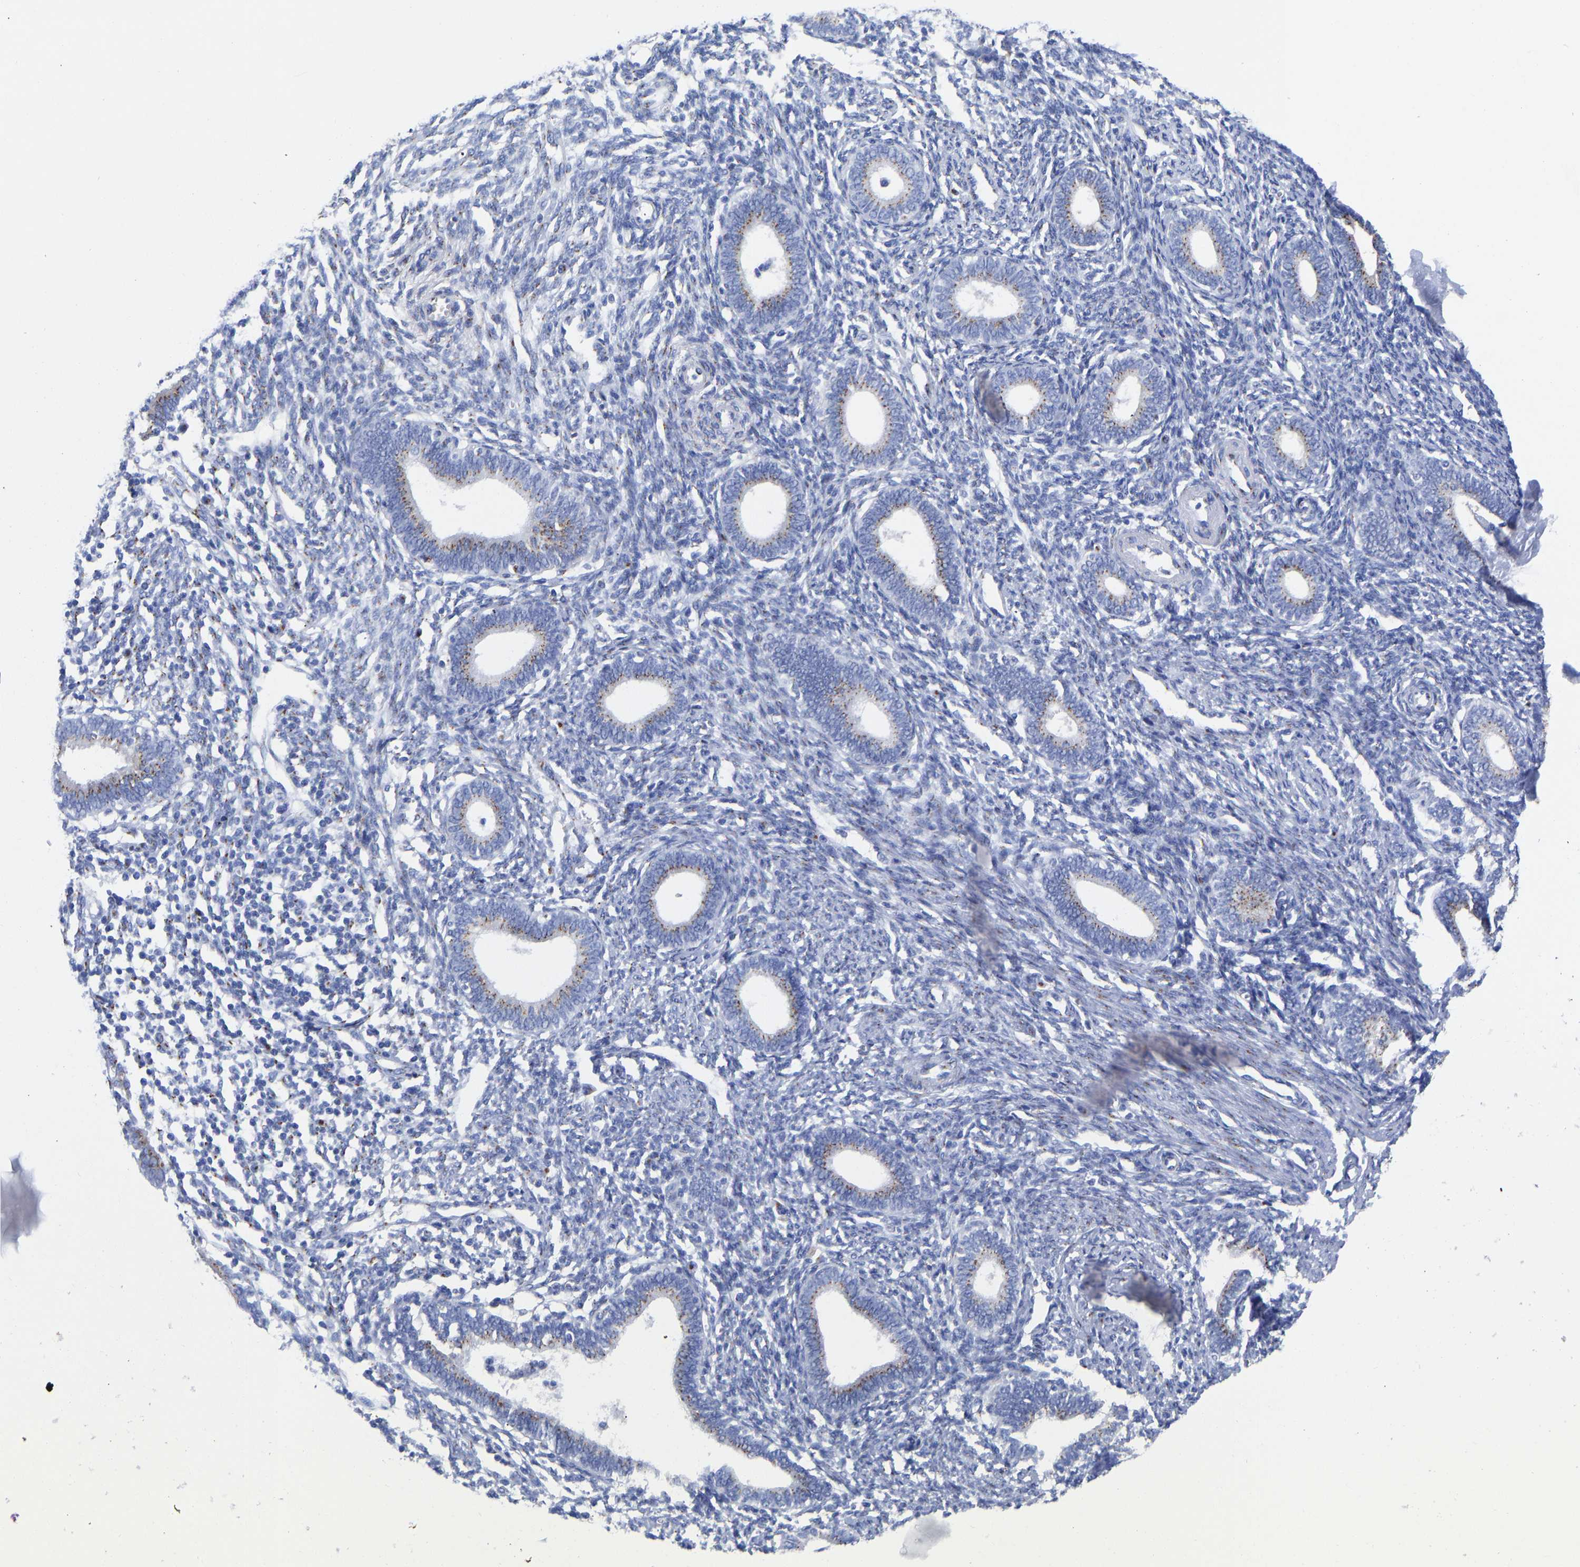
{"staining": {"intensity": "negative", "quantity": "none", "location": "none"}, "tissue": "endometrium", "cell_type": "Cells in endometrial stroma", "image_type": "normal", "snomed": [{"axis": "morphology", "description": "Normal tissue, NOS"}, {"axis": "topography", "description": "Endometrium"}], "caption": "Normal endometrium was stained to show a protein in brown. There is no significant staining in cells in endometrial stroma.", "gene": "TMEM87A", "patient": {"sex": "female", "age": 41}}